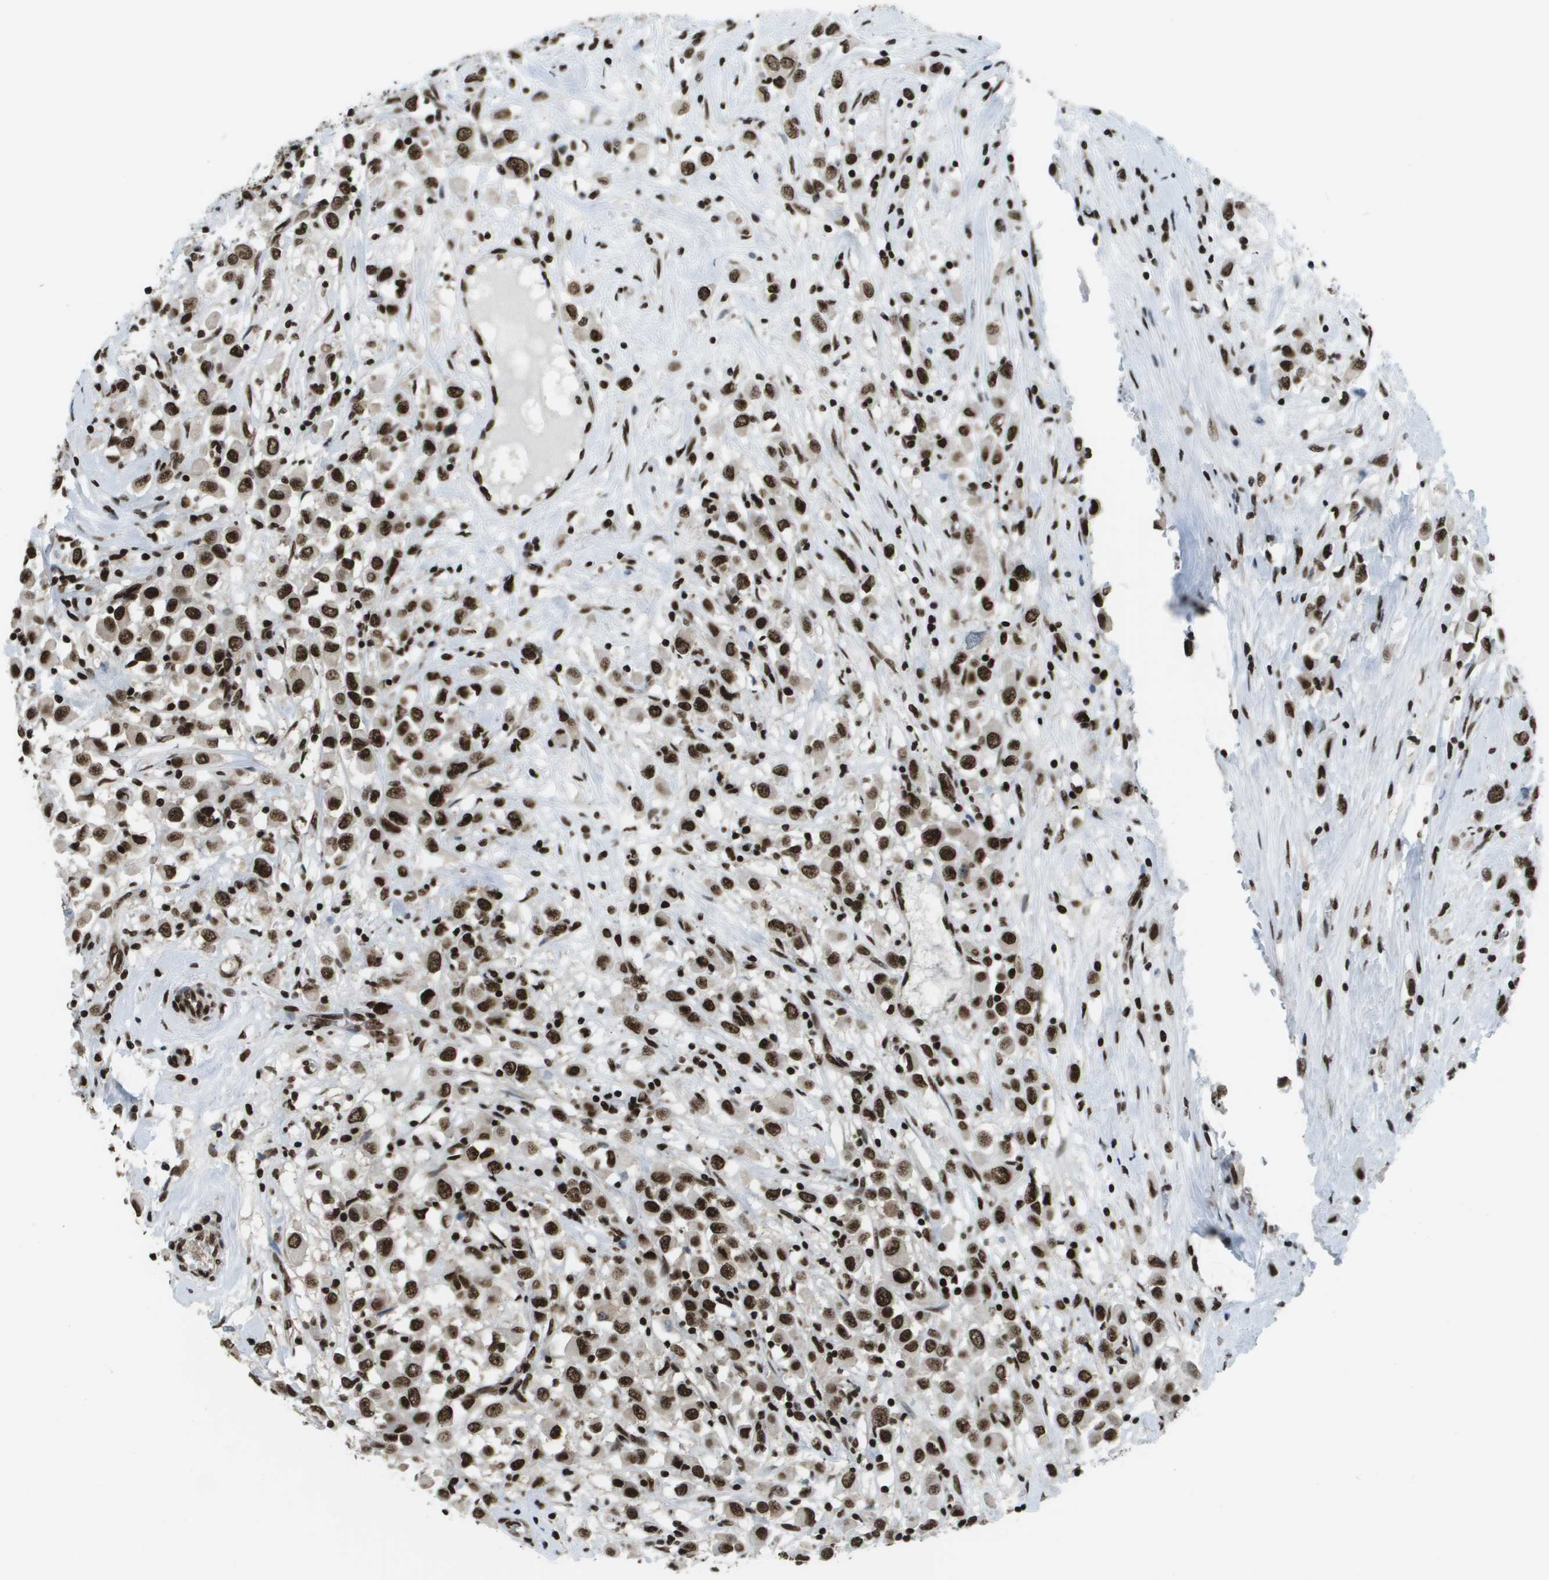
{"staining": {"intensity": "strong", "quantity": ">75%", "location": "nuclear"}, "tissue": "breast cancer", "cell_type": "Tumor cells", "image_type": "cancer", "snomed": [{"axis": "morphology", "description": "Duct carcinoma"}, {"axis": "topography", "description": "Breast"}], "caption": "Breast infiltrating ductal carcinoma tissue exhibits strong nuclear expression in approximately >75% of tumor cells, visualized by immunohistochemistry.", "gene": "GLYR1", "patient": {"sex": "female", "age": 61}}